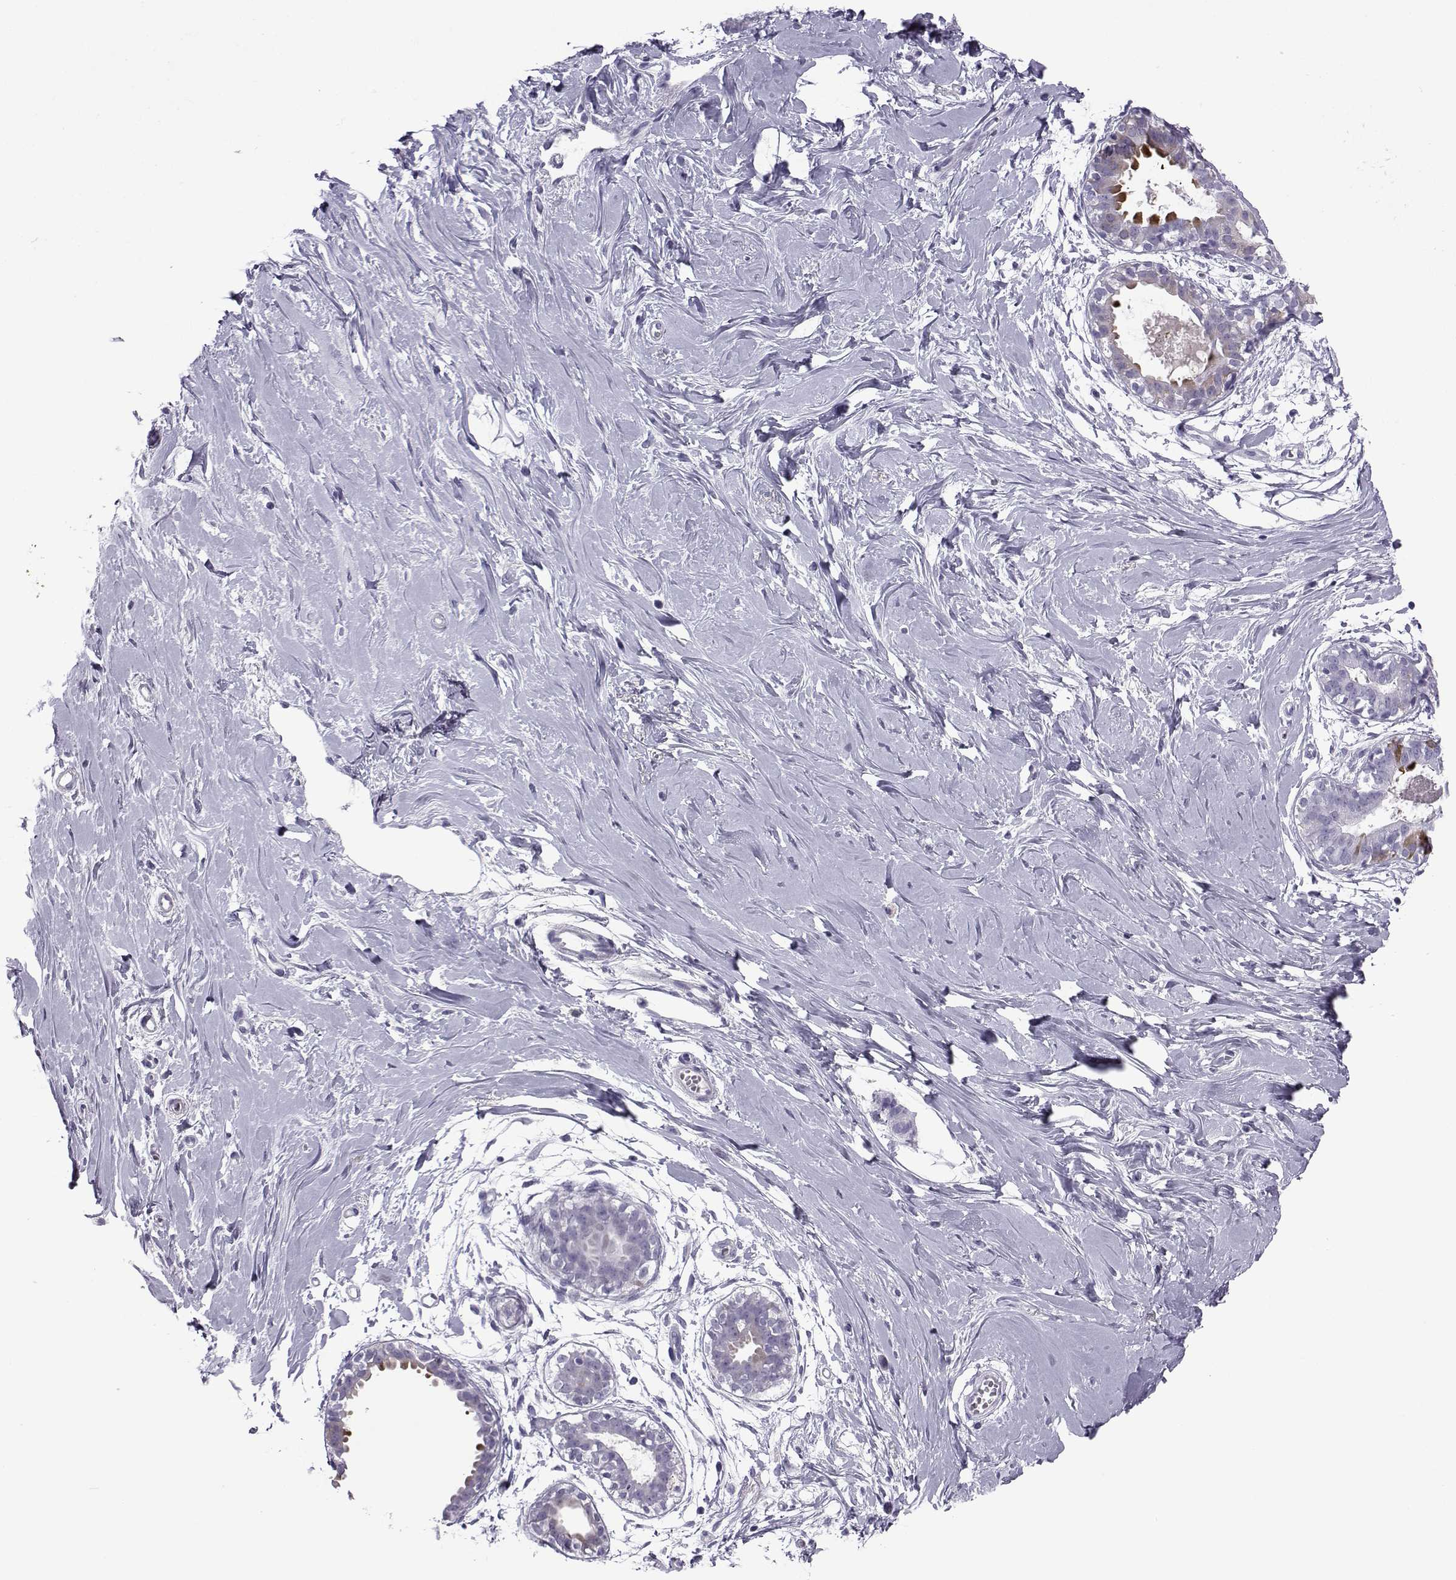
{"staining": {"intensity": "negative", "quantity": "none", "location": "none"}, "tissue": "breast", "cell_type": "Adipocytes", "image_type": "normal", "snomed": [{"axis": "morphology", "description": "Normal tissue, NOS"}, {"axis": "topography", "description": "Breast"}], "caption": "An IHC micrograph of unremarkable breast is shown. There is no staining in adipocytes of breast.", "gene": "OIP5", "patient": {"sex": "female", "age": 49}}